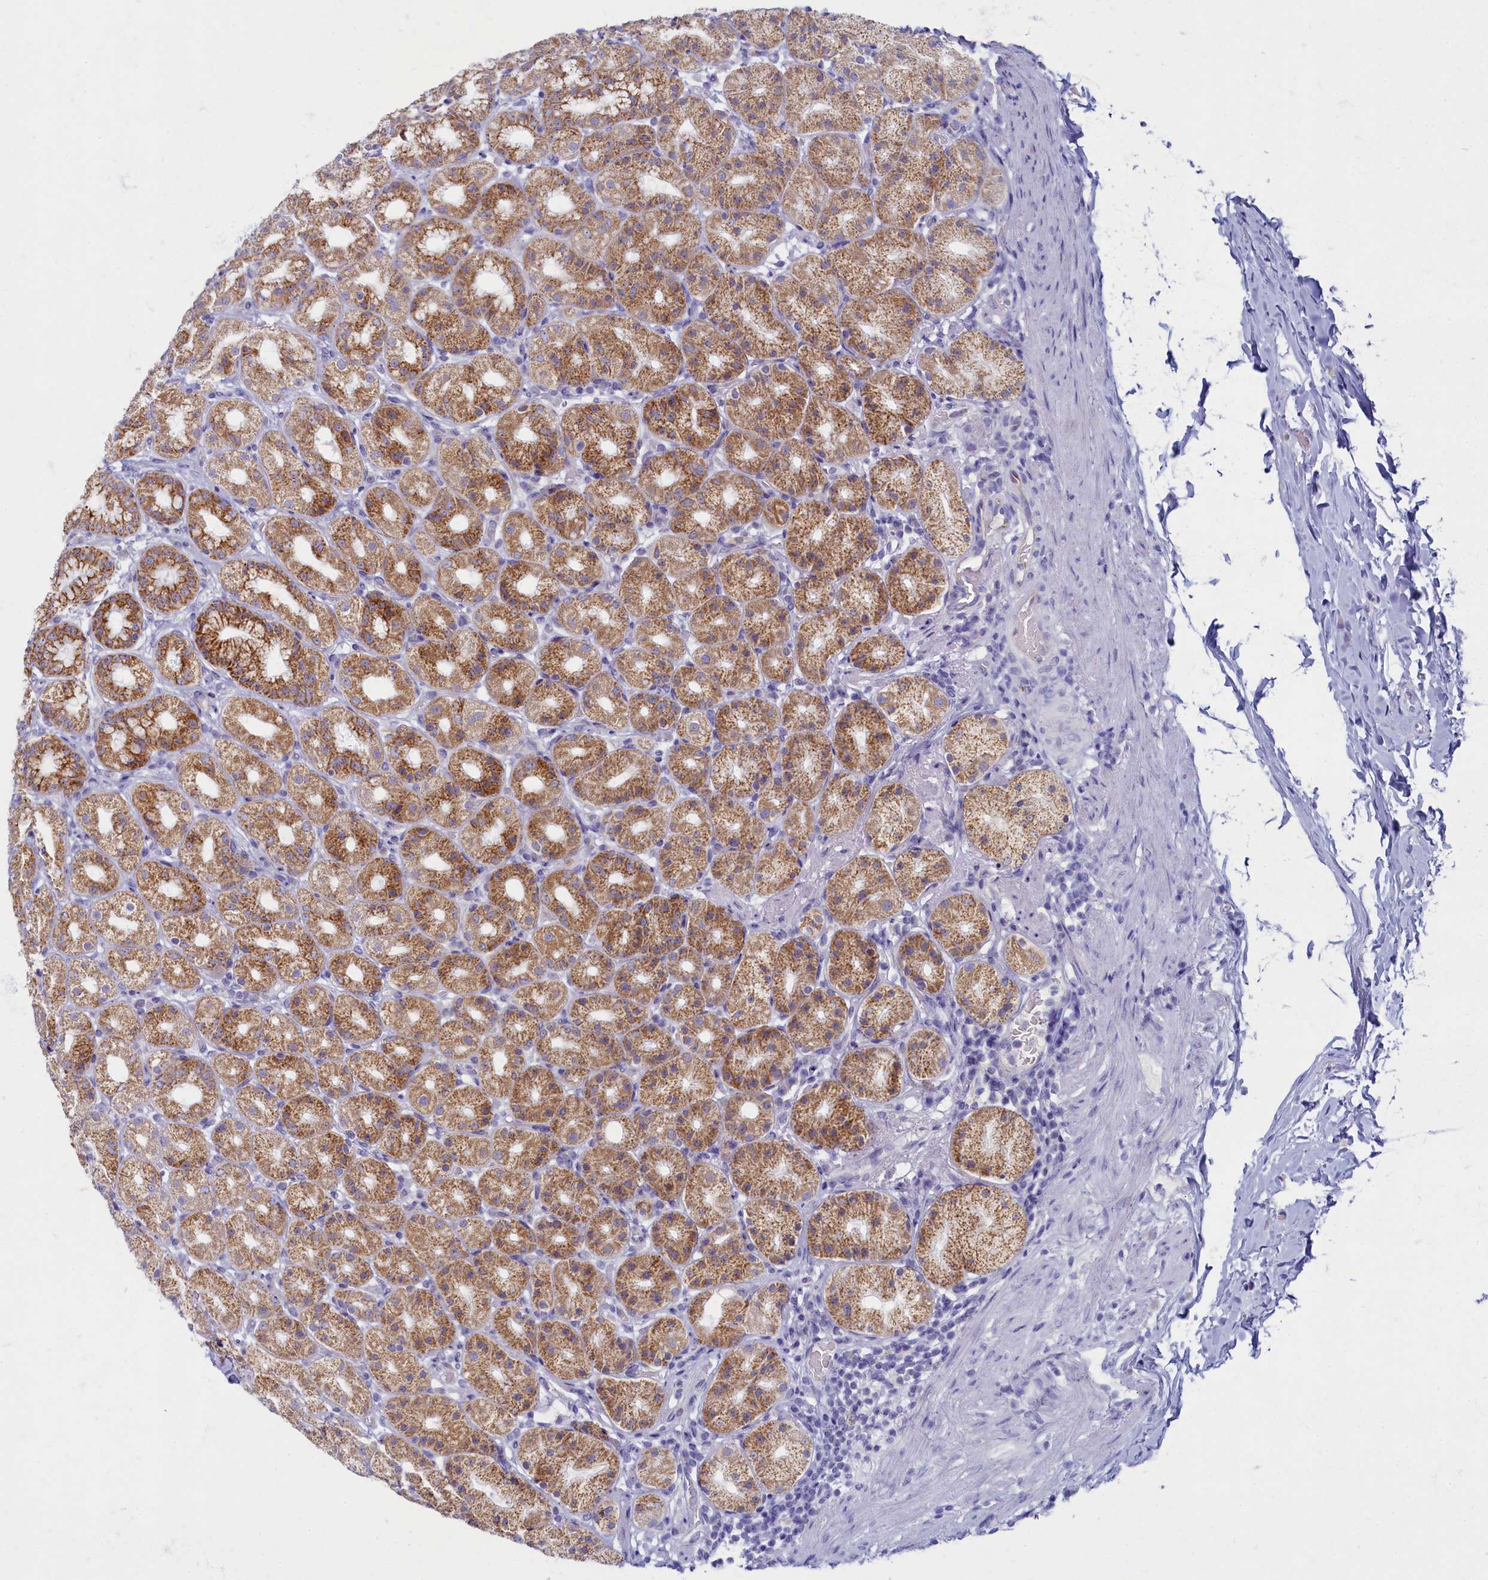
{"staining": {"intensity": "strong", "quantity": ">75%", "location": "cytoplasmic/membranous"}, "tissue": "stomach", "cell_type": "Glandular cells", "image_type": "normal", "snomed": [{"axis": "morphology", "description": "Normal tissue, NOS"}, {"axis": "topography", "description": "Stomach, upper"}], "caption": "Immunohistochemical staining of unremarkable human stomach shows high levels of strong cytoplasmic/membranous staining in approximately >75% of glandular cells. The staining was performed using DAB (3,3'-diaminobenzidine), with brown indicating positive protein expression. Nuclei are stained blue with hematoxylin.", "gene": "OCIAD2", "patient": {"sex": "male", "age": 68}}